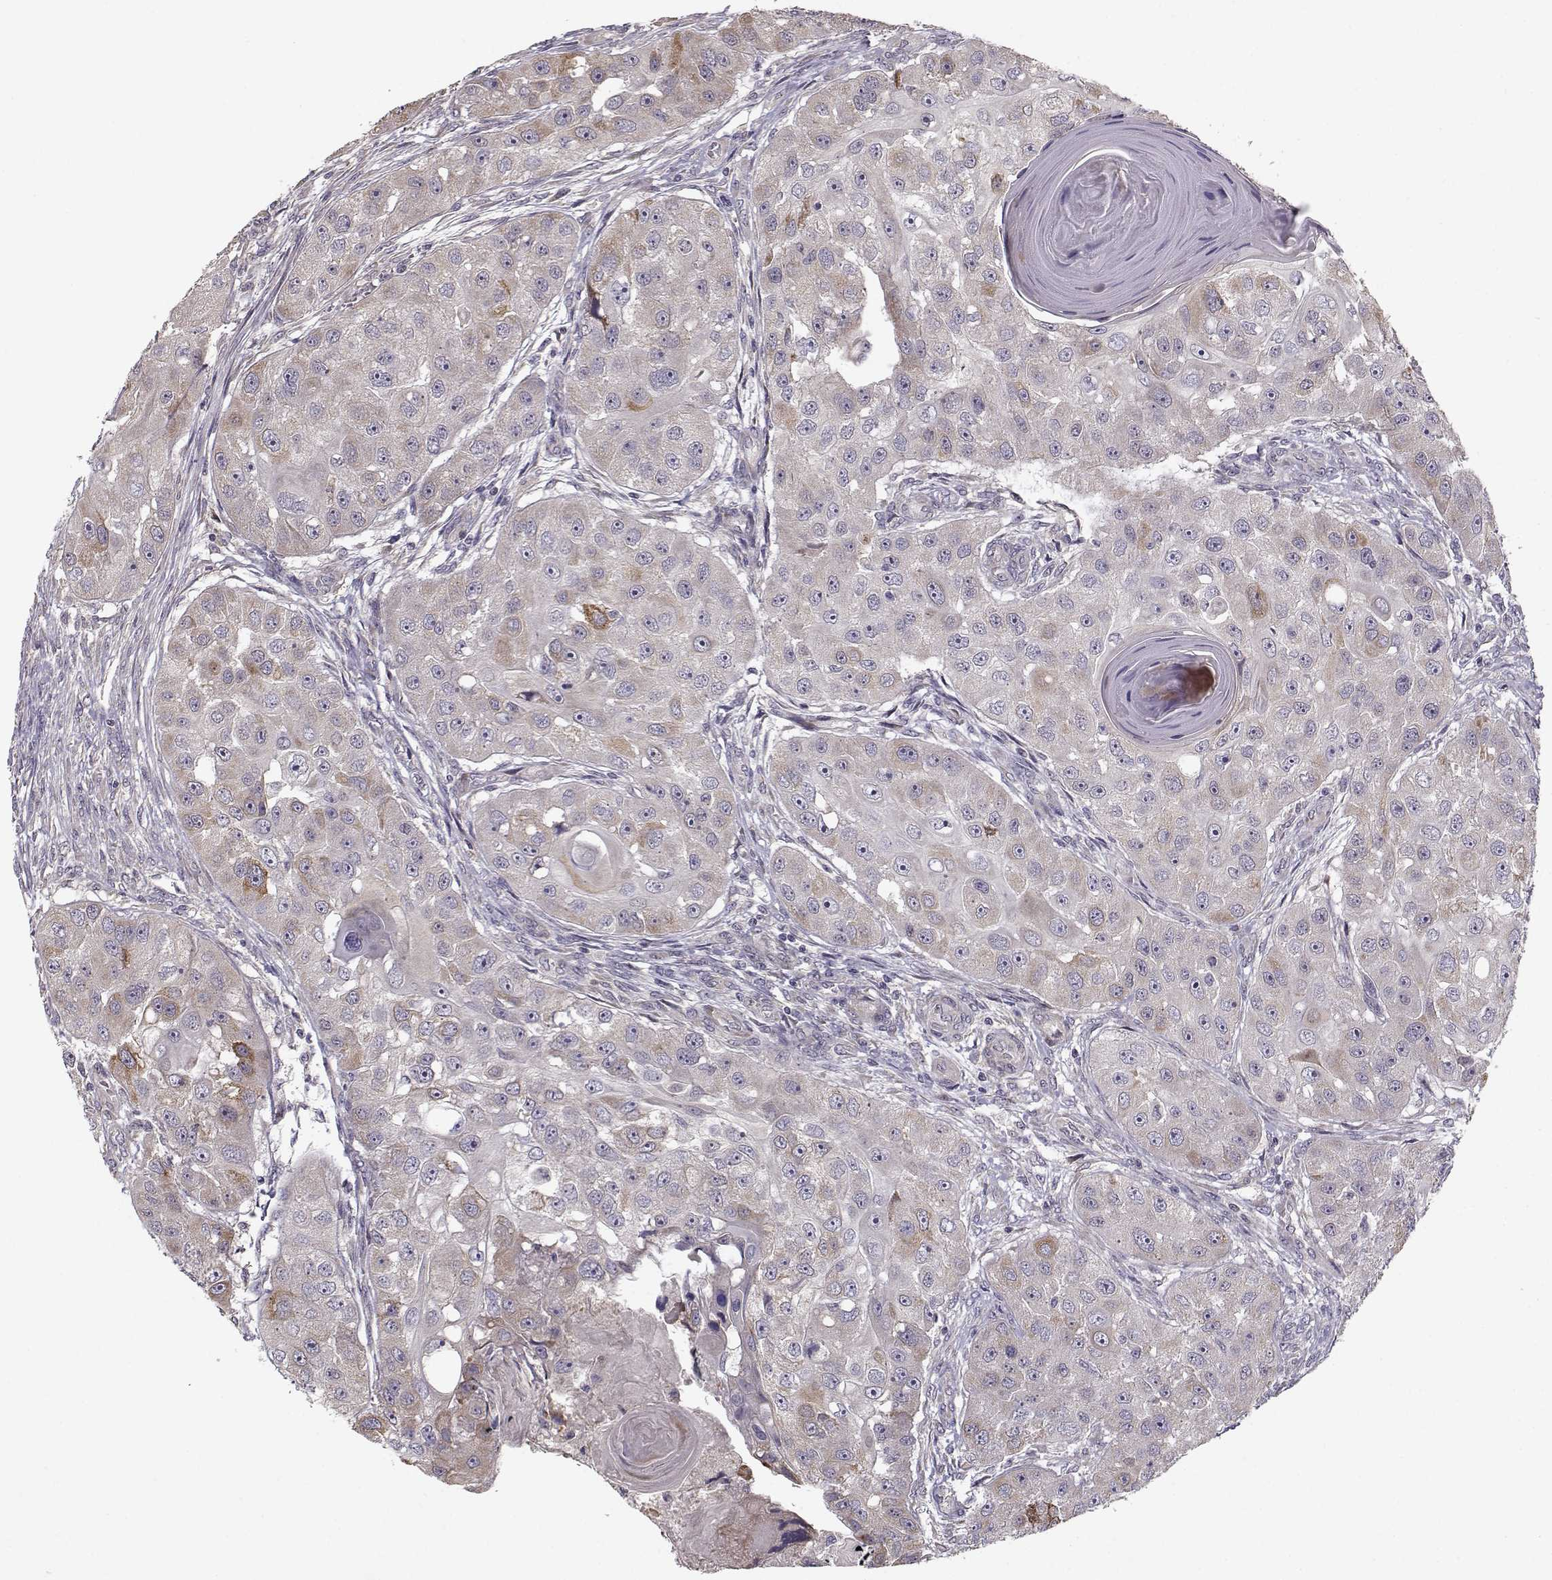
{"staining": {"intensity": "weak", "quantity": "<25%", "location": "cytoplasmic/membranous"}, "tissue": "head and neck cancer", "cell_type": "Tumor cells", "image_type": "cancer", "snomed": [{"axis": "morphology", "description": "Squamous cell carcinoma, NOS"}, {"axis": "topography", "description": "Head-Neck"}], "caption": "Immunohistochemistry (IHC) micrograph of human squamous cell carcinoma (head and neck) stained for a protein (brown), which exhibits no expression in tumor cells.", "gene": "ENTPD8", "patient": {"sex": "male", "age": 51}}